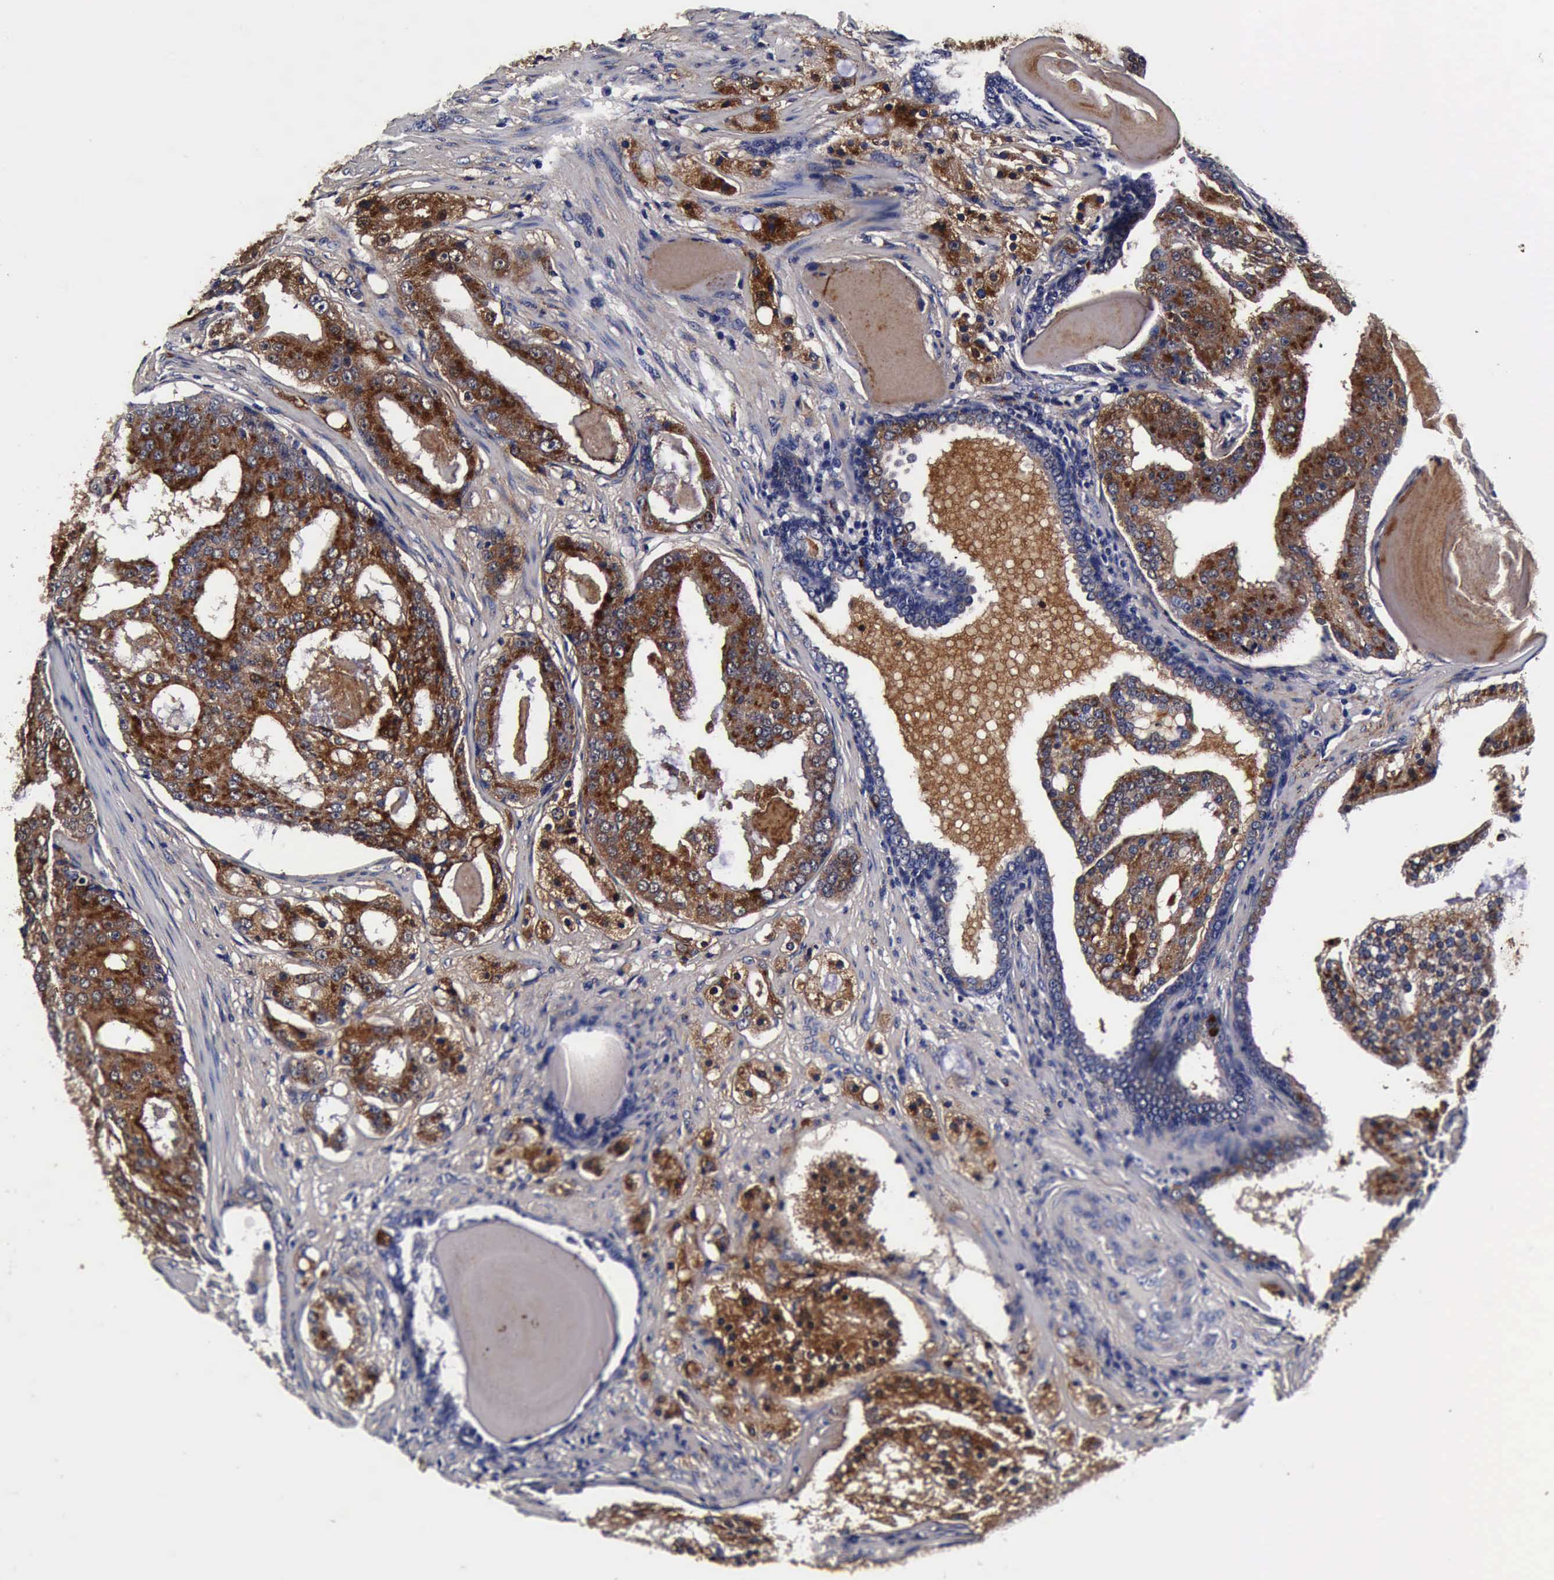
{"staining": {"intensity": "strong", "quantity": "25%-75%", "location": "cytoplasmic/membranous"}, "tissue": "prostate cancer", "cell_type": "Tumor cells", "image_type": "cancer", "snomed": [{"axis": "morphology", "description": "Adenocarcinoma, High grade"}, {"axis": "topography", "description": "Prostate"}], "caption": "Immunohistochemistry (IHC) micrograph of human adenocarcinoma (high-grade) (prostate) stained for a protein (brown), which shows high levels of strong cytoplasmic/membranous expression in approximately 25%-75% of tumor cells.", "gene": "CST3", "patient": {"sex": "male", "age": 68}}